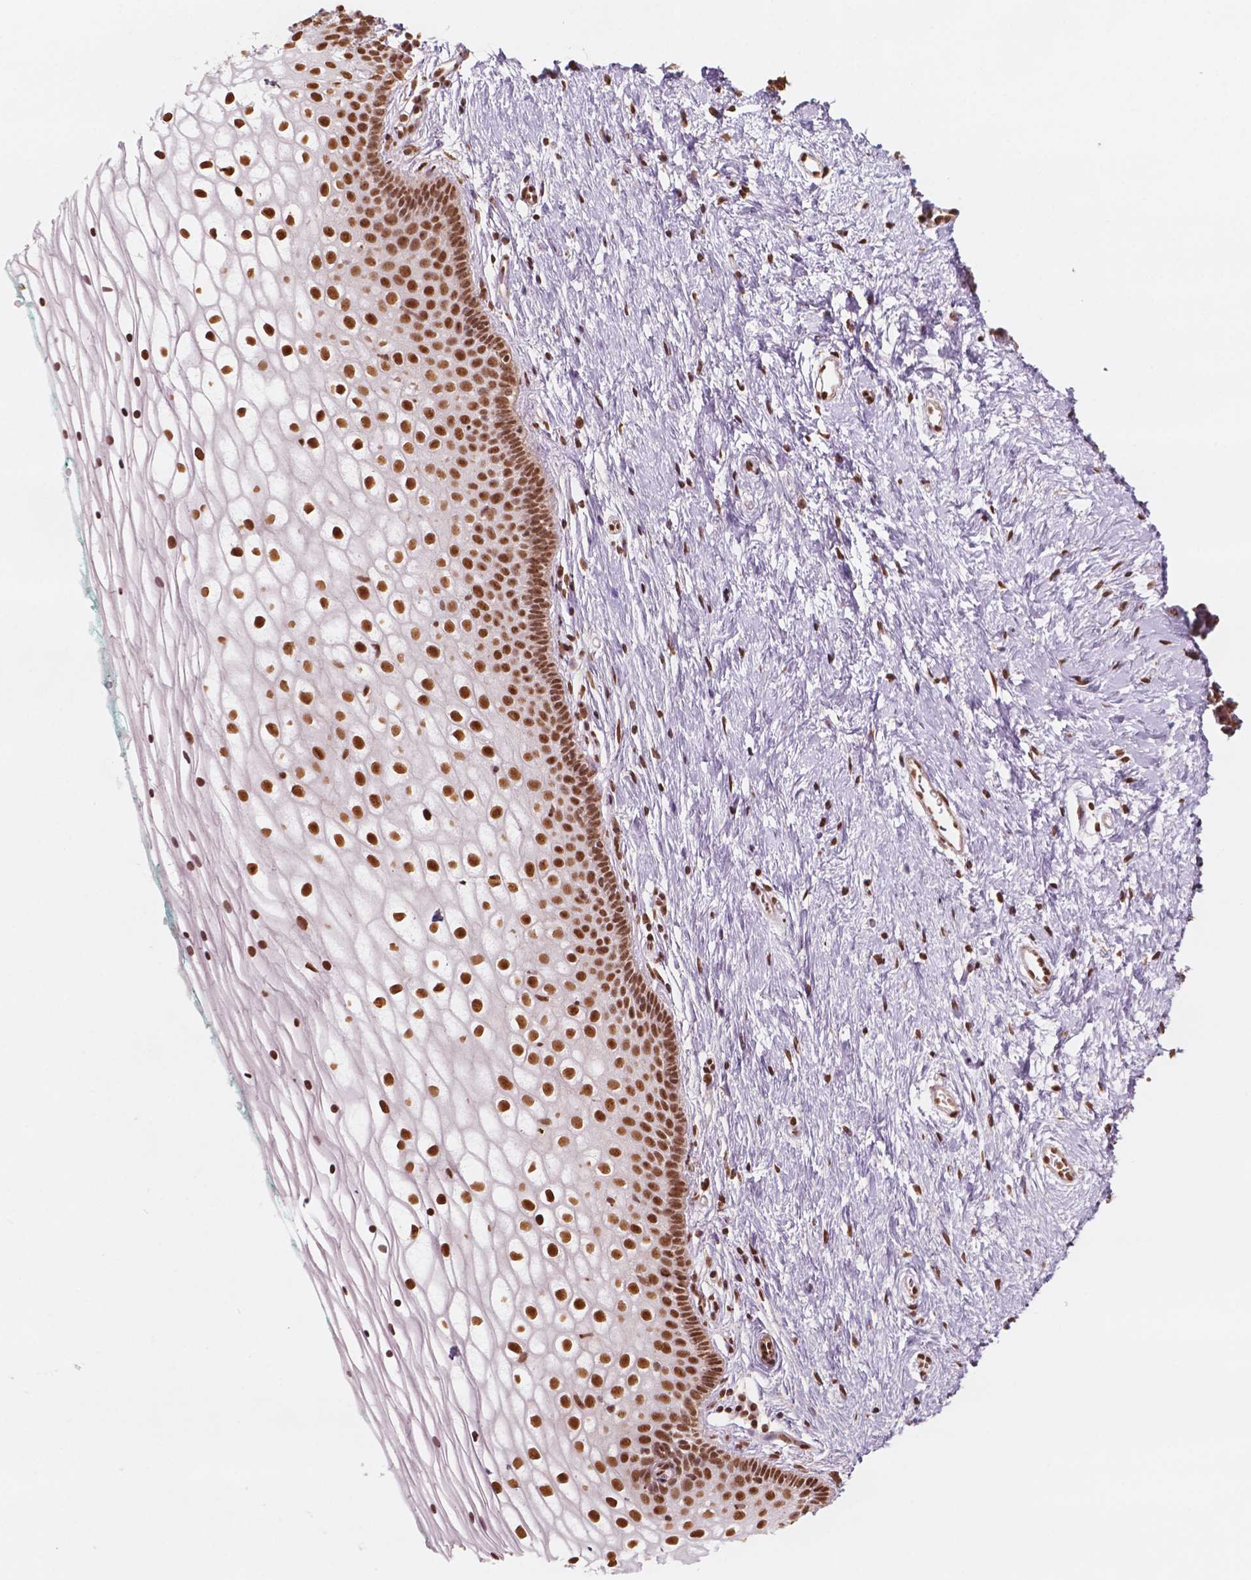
{"staining": {"intensity": "strong", "quantity": ">75%", "location": "nuclear"}, "tissue": "vagina", "cell_type": "Squamous epithelial cells", "image_type": "normal", "snomed": [{"axis": "morphology", "description": "Normal tissue, NOS"}, {"axis": "topography", "description": "Vagina"}], "caption": "Strong nuclear positivity is present in approximately >75% of squamous epithelial cells in normal vagina.", "gene": "GTF3C5", "patient": {"sex": "female", "age": 36}}